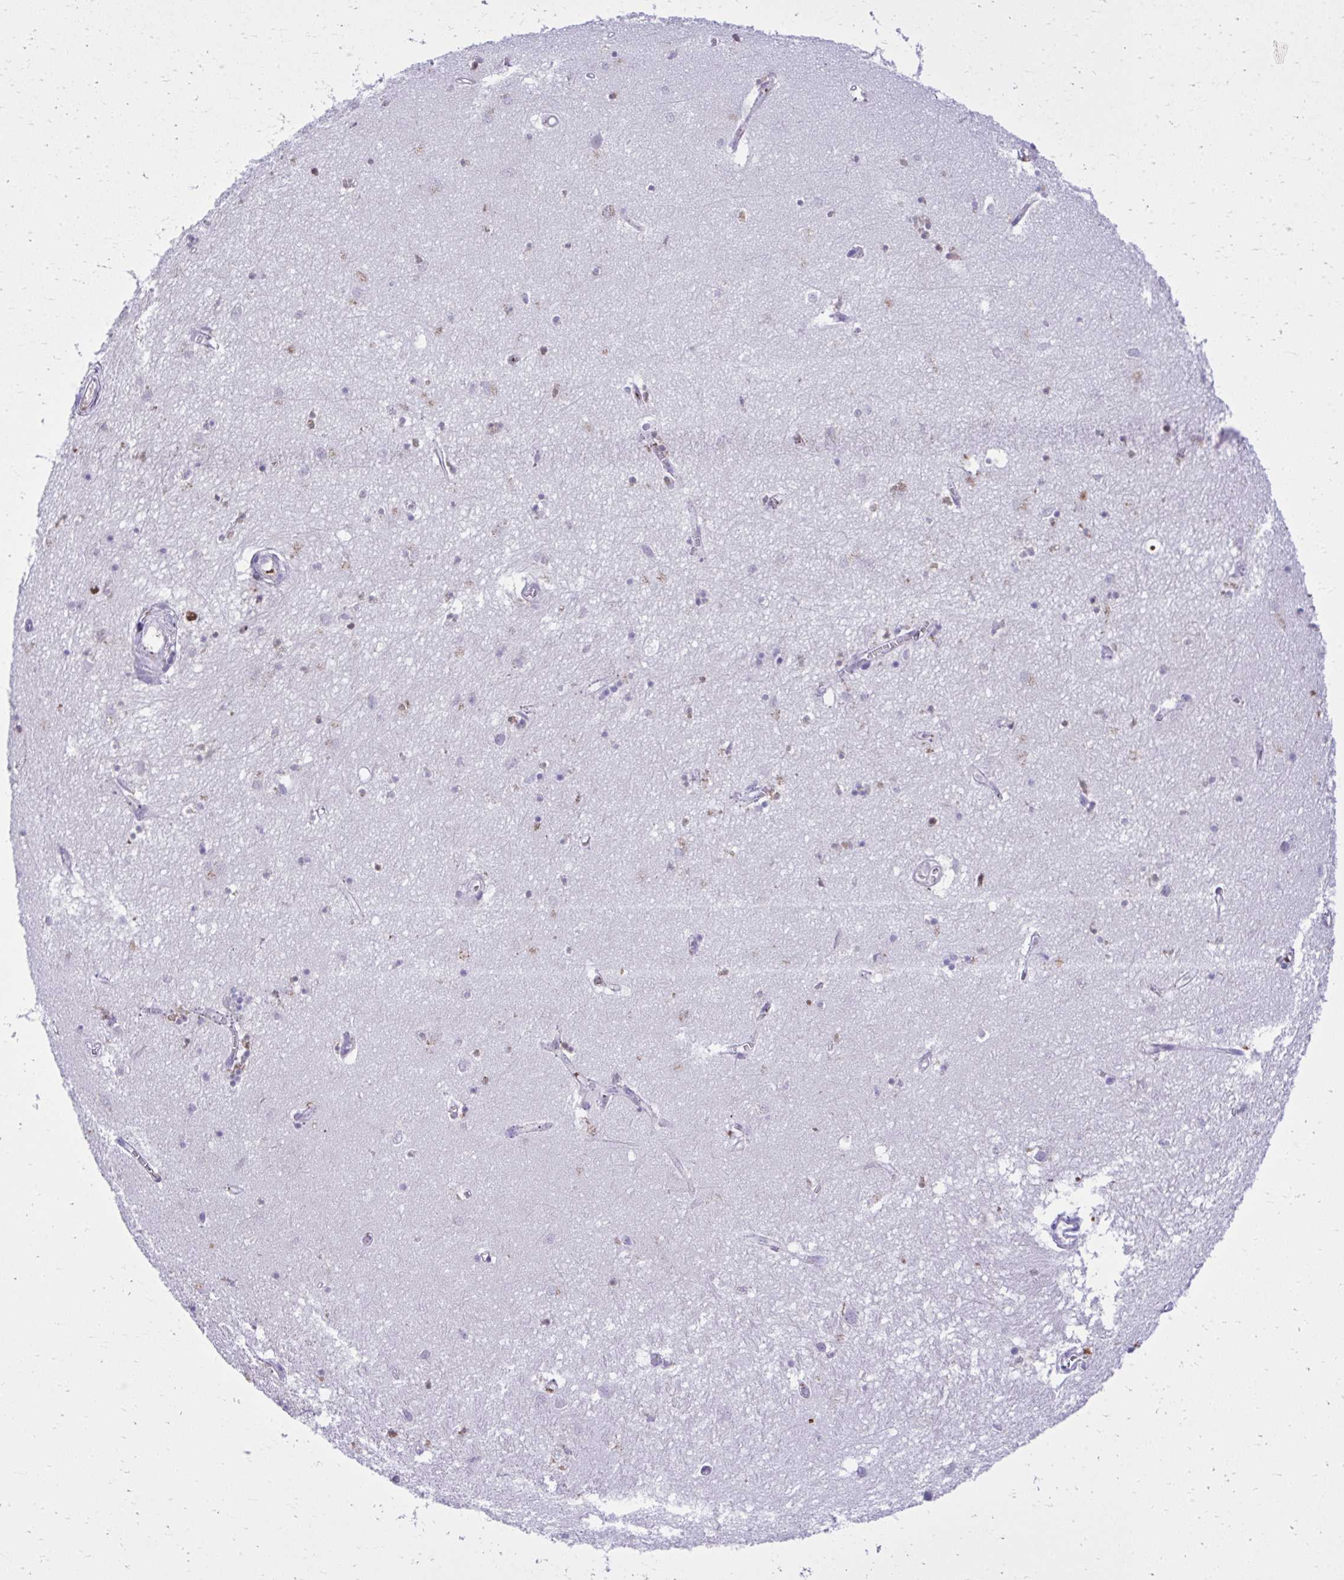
{"staining": {"intensity": "negative", "quantity": "none", "location": "none"}, "tissue": "hippocampus", "cell_type": "Glial cells", "image_type": "normal", "snomed": [{"axis": "morphology", "description": "Normal tissue, NOS"}, {"axis": "topography", "description": "Hippocampus"}], "caption": "Immunohistochemistry (IHC) of benign human hippocampus shows no positivity in glial cells.", "gene": "ST6GALNAC3", "patient": {"sex": "female", "age": 64}}